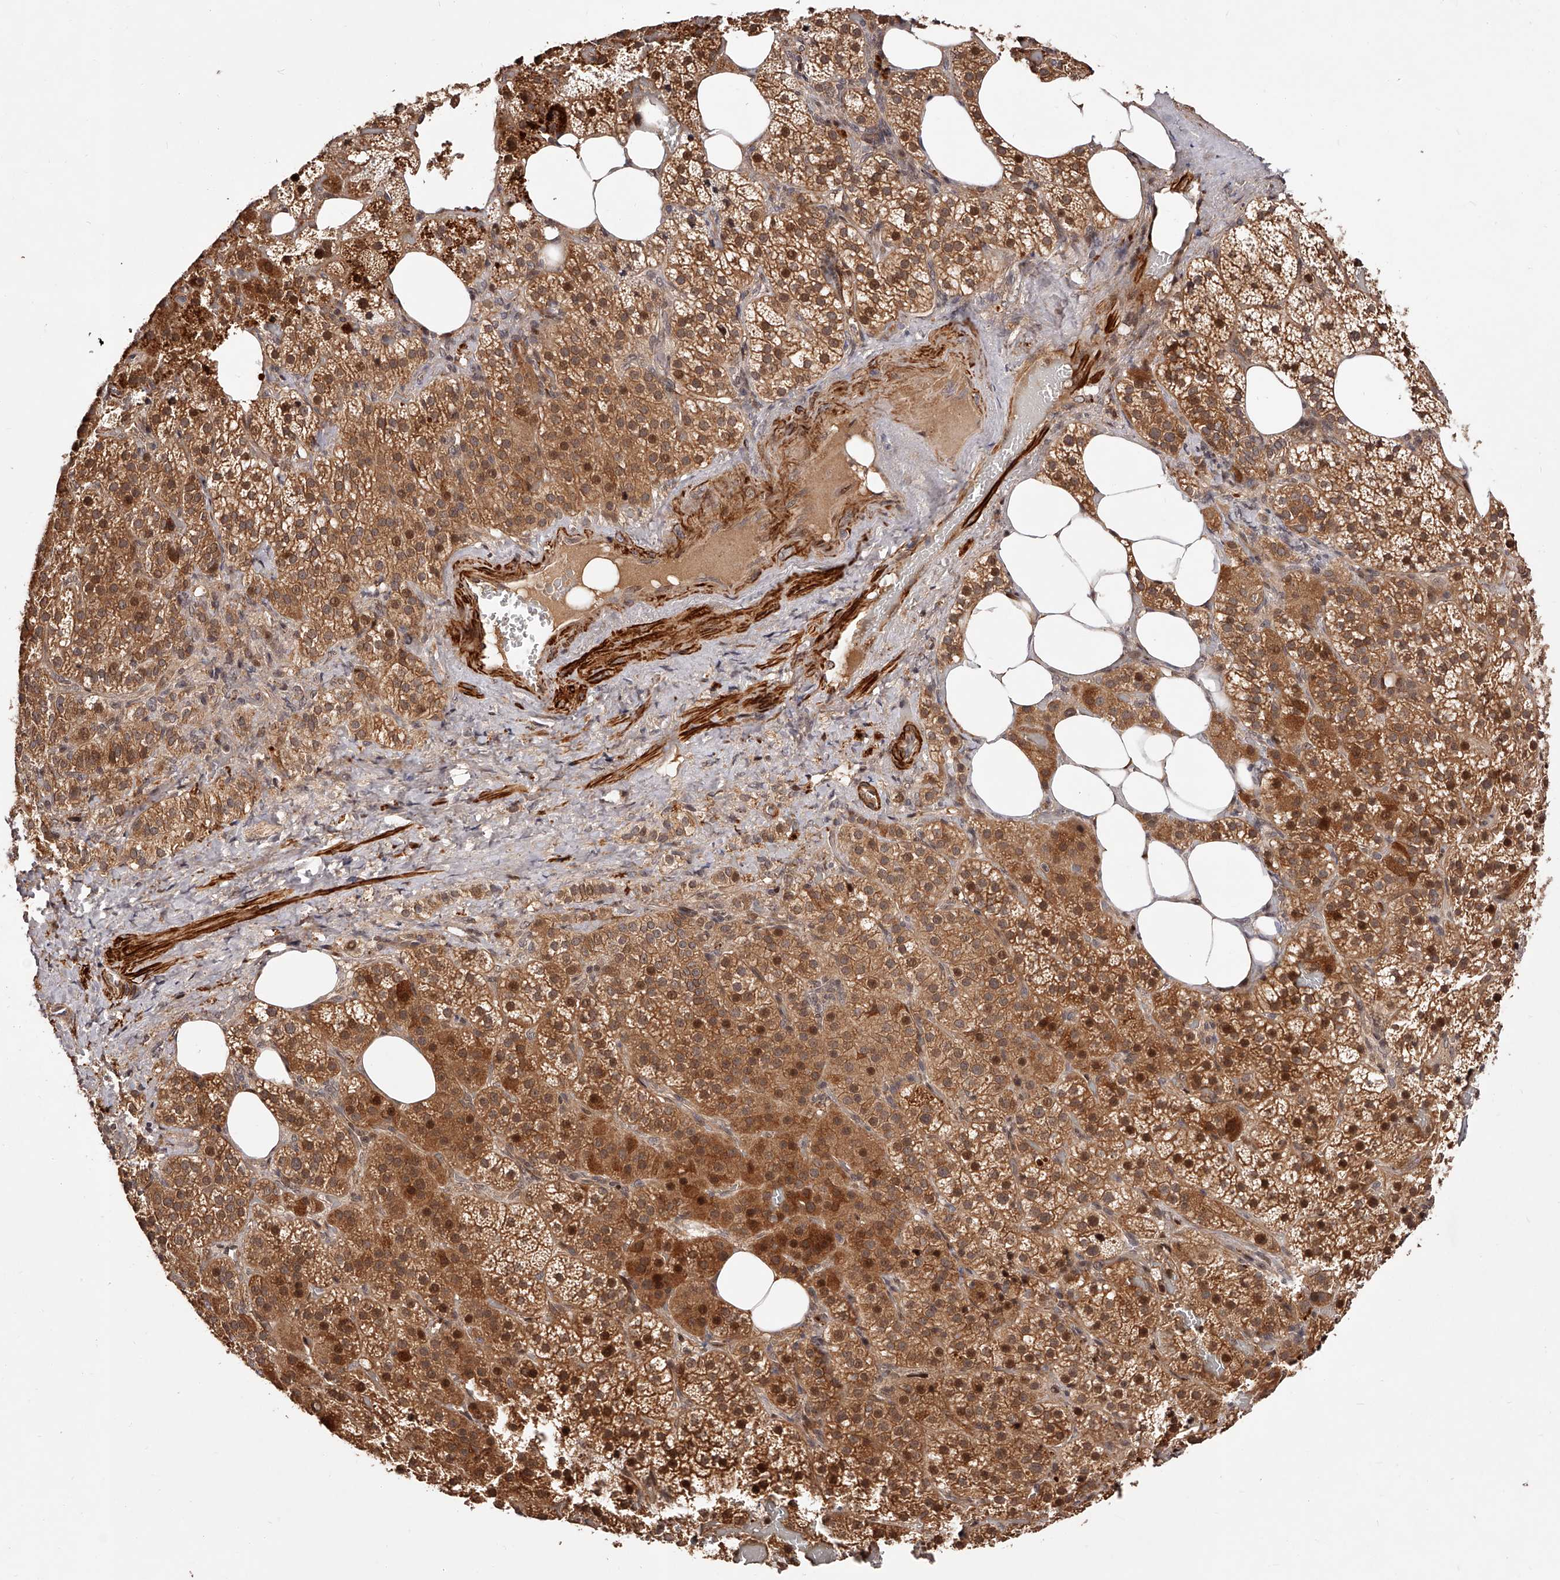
{"staining": {"intensity": "strong", "quantity": "25%-75%", "location": "cytoplasmic/membranous,nuclear"}, "tissue": "adrenal gland", "cell_type": "Glandular cells", "image_type": "normal", "snomed": [{"axis": "morphology", "description": "Normal tissue, NOS"}, {"axis": "topography", "description": "Adrenal gland"}], "caption": "The histopathology image displays a brown stain indicating the presence of a protein in the cytoplasmic/membranous,nuclear of glandular cells in adrenal gland. The protein is stained brown, and the nuclei are stained in blue (DAB (3,3'-diaminobenzidine) IHC with brightfield microscopy, high magnification).", "gene": "CUL7", "patient": {"sex": "female", "age": 59}}